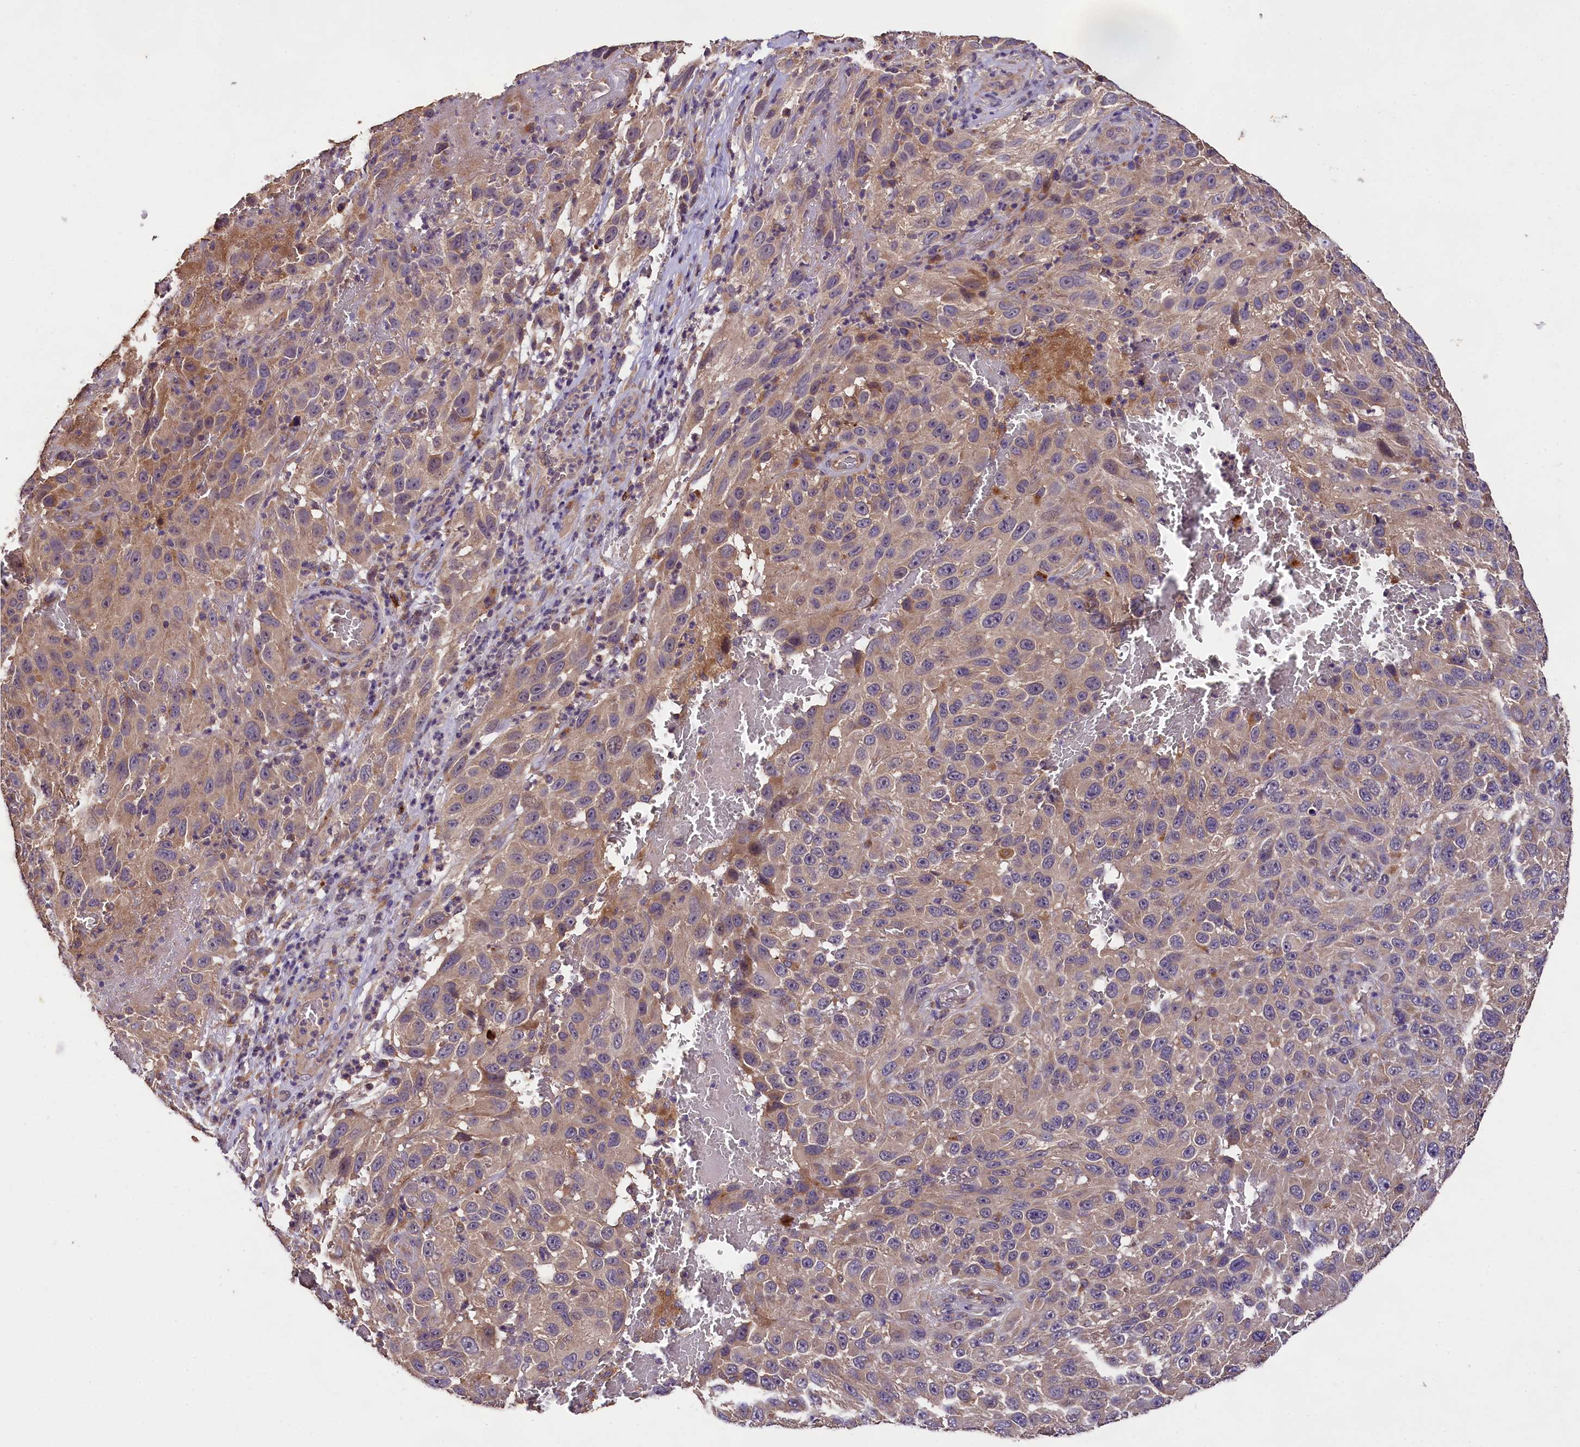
{"staining": {"intensity": "moderate", "quantity": "<25%", "location": "cytoplasmic/membranous"}, "tissue": "melanoma", "cell_type": "Tumor cells", "image_type": "cancer", "snomed": [{"axis": "morphology", "description": "Malignant melanoma, NOS"}, {"axis": "topography", "description": "Skin"}], "caption": "Malignant melanoma was stained to show a protein in brown. There is low levels of moderate cytoplasmic/membranous staining in approximately <25% of tumor cells. Nuclei are stained in blue.", "gene": "ENKD1", "patient": {"sex": "female", "age": 96}}